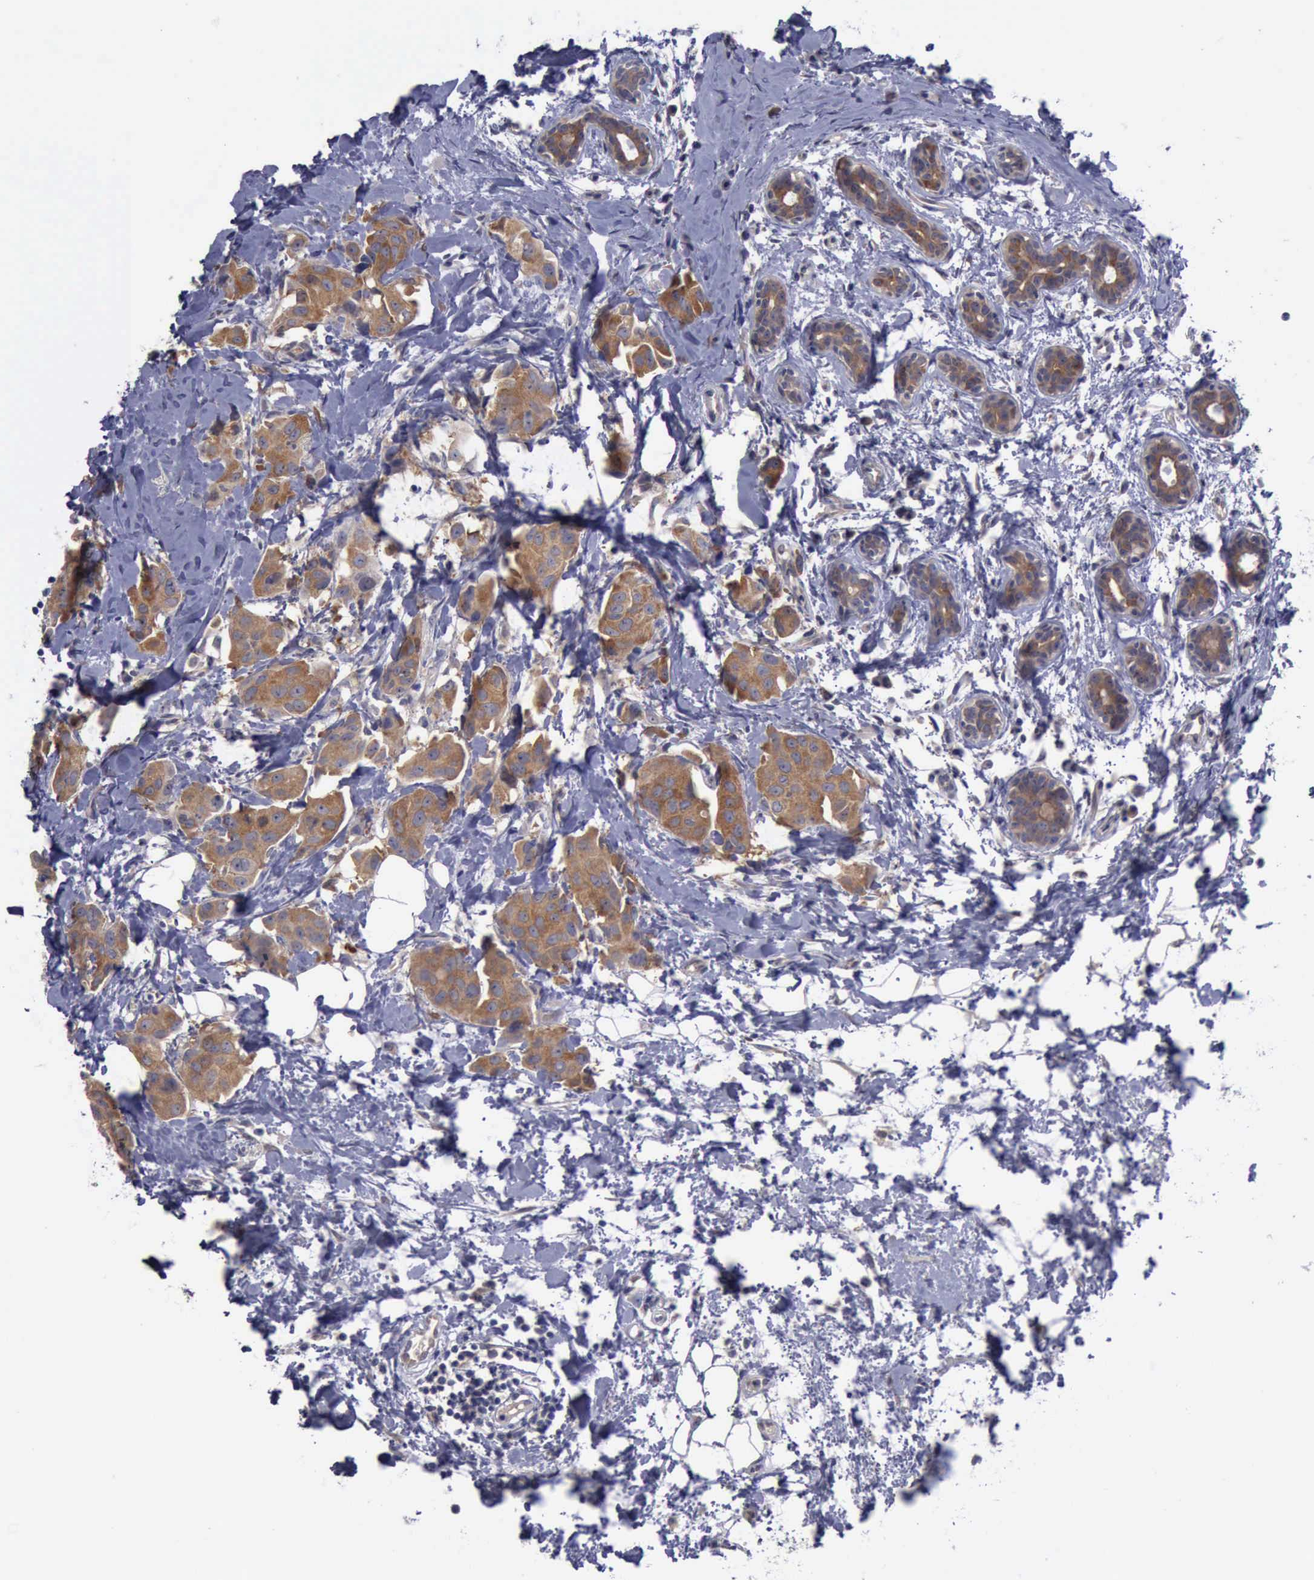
{"staining": {"intensity": "moderate", "quantity": ">75%", "location": "cytoplasmic/membranous"}, "tissue": "breast cancer", "cell_type": "Tumor cells", "image_type": "cancer", "snomed": [{"axis": "morphology", "description": "Duct carcinoma"}, {"axis": "topography", "description": "Breast"}], "caption": "Protein expression by immunohistochemistry (IHC) reveals moderate cytoplasmic/membranous expression in approximately >75% of tumor cells in intraductal carcinoma (breast).", "gene": "PHKA1", "patient": {"sex": "female", "age": 40}}